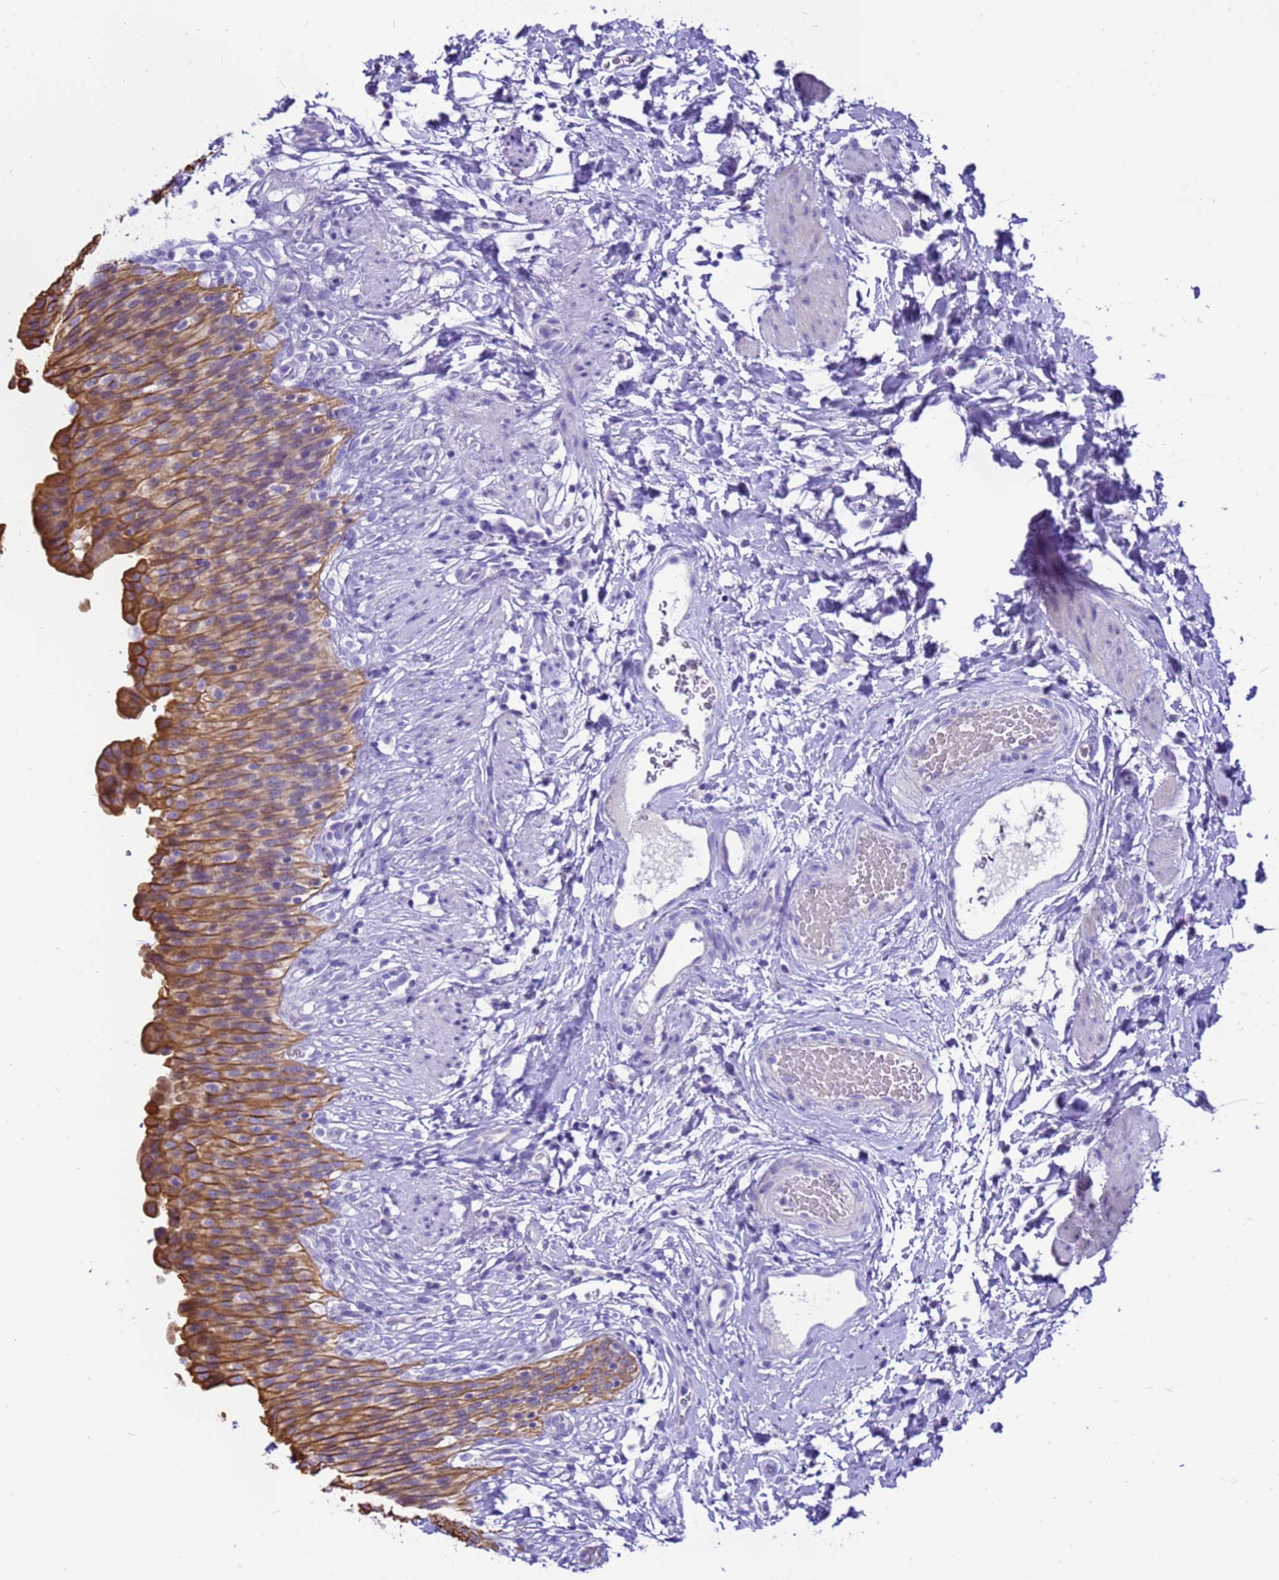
{"staining": {"intensity": "strong", "quantity": ">75%", "location": "cytoplasmic/membranous"}, "tissue": "urinary bladder", "cell_type": "Urothelial cells", "image_type": "normal", "snomed": [{"axis": "morphology", "description": "Normal tissue, NOS"}, {"axis": "topography", "description": "Urinary bladder"}], "caption": "Strong cytoplasmic/membranous protein staining is identified in approximately >75% of urothelial cells in urinary bladder. The protein is stained brown, and the nuclei are stained in blue (DAB (3,3'-diaminobenzidine) IHC with brightfield microscopy, high magnification).", "gene": "PIEZO2", "patient": {"sex": "female", "age": 79}}